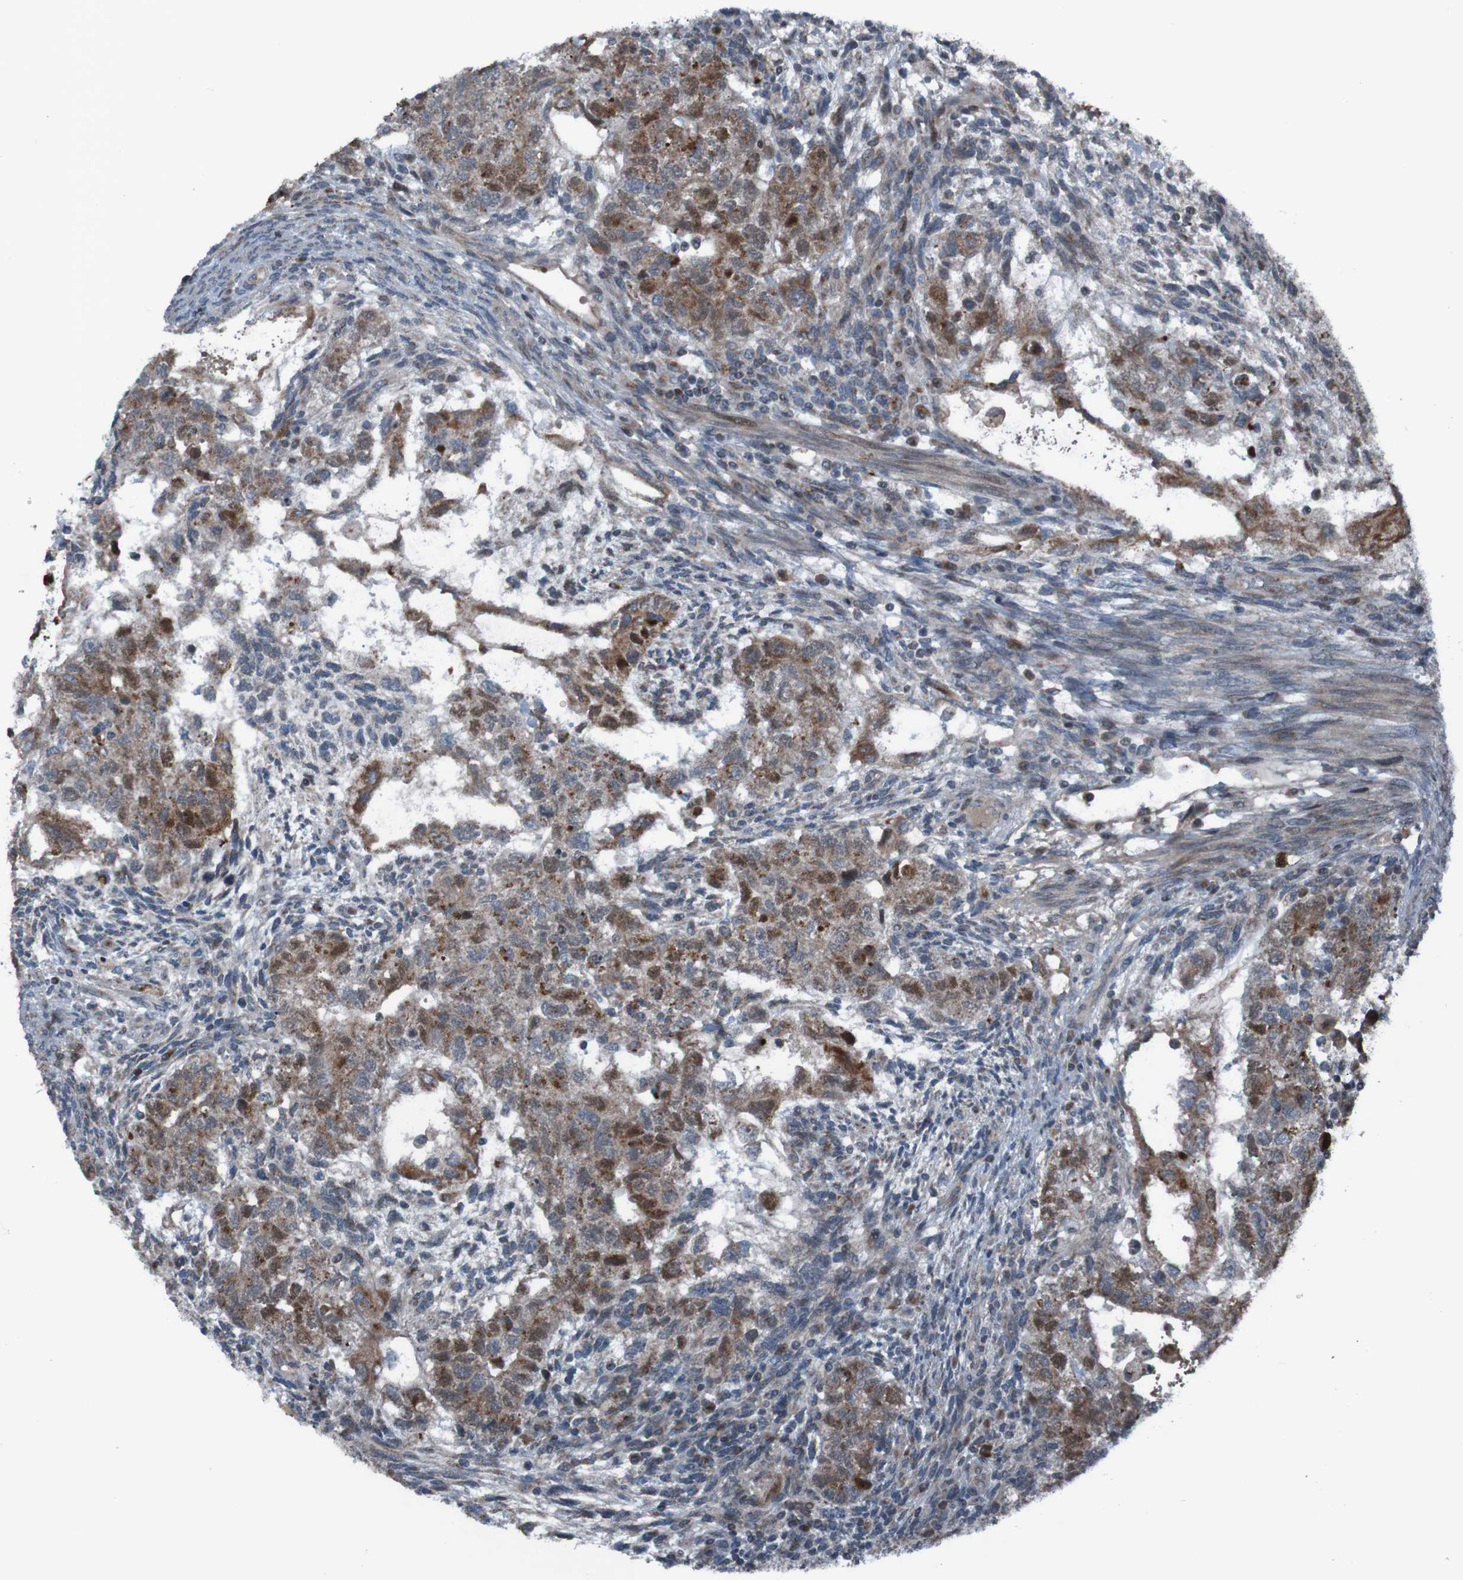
{"staining": {"intensity": "moderate", "quantity": ">75%", "location": "cytoplasmic/membranous"}, "tissue": "testis cancer", "cell_type": "Tumor cells", "image_type": "cancer", "snomed": [{"axis": "morphology", "description": "Normal tissue, NOS"}, {"axis": "morphology", "description": "Carcinoma, Embryonal, NOS"}, {"axis": "topography", "description": "Testis"}], "caption": "Immunohistochemistry (IHC) histopathology image of neoplastic tissue: embryonal carcinoma (testis) stained using immunohistochemistry exhibits medium levels of moderate protein expression localized specifically in the cytoplasmic/membranous of tumor cells, appearing as a cytoplasmic/membranous brown color.", "gene": "UNG", "patient": {"sex": "male", "age": 36}}